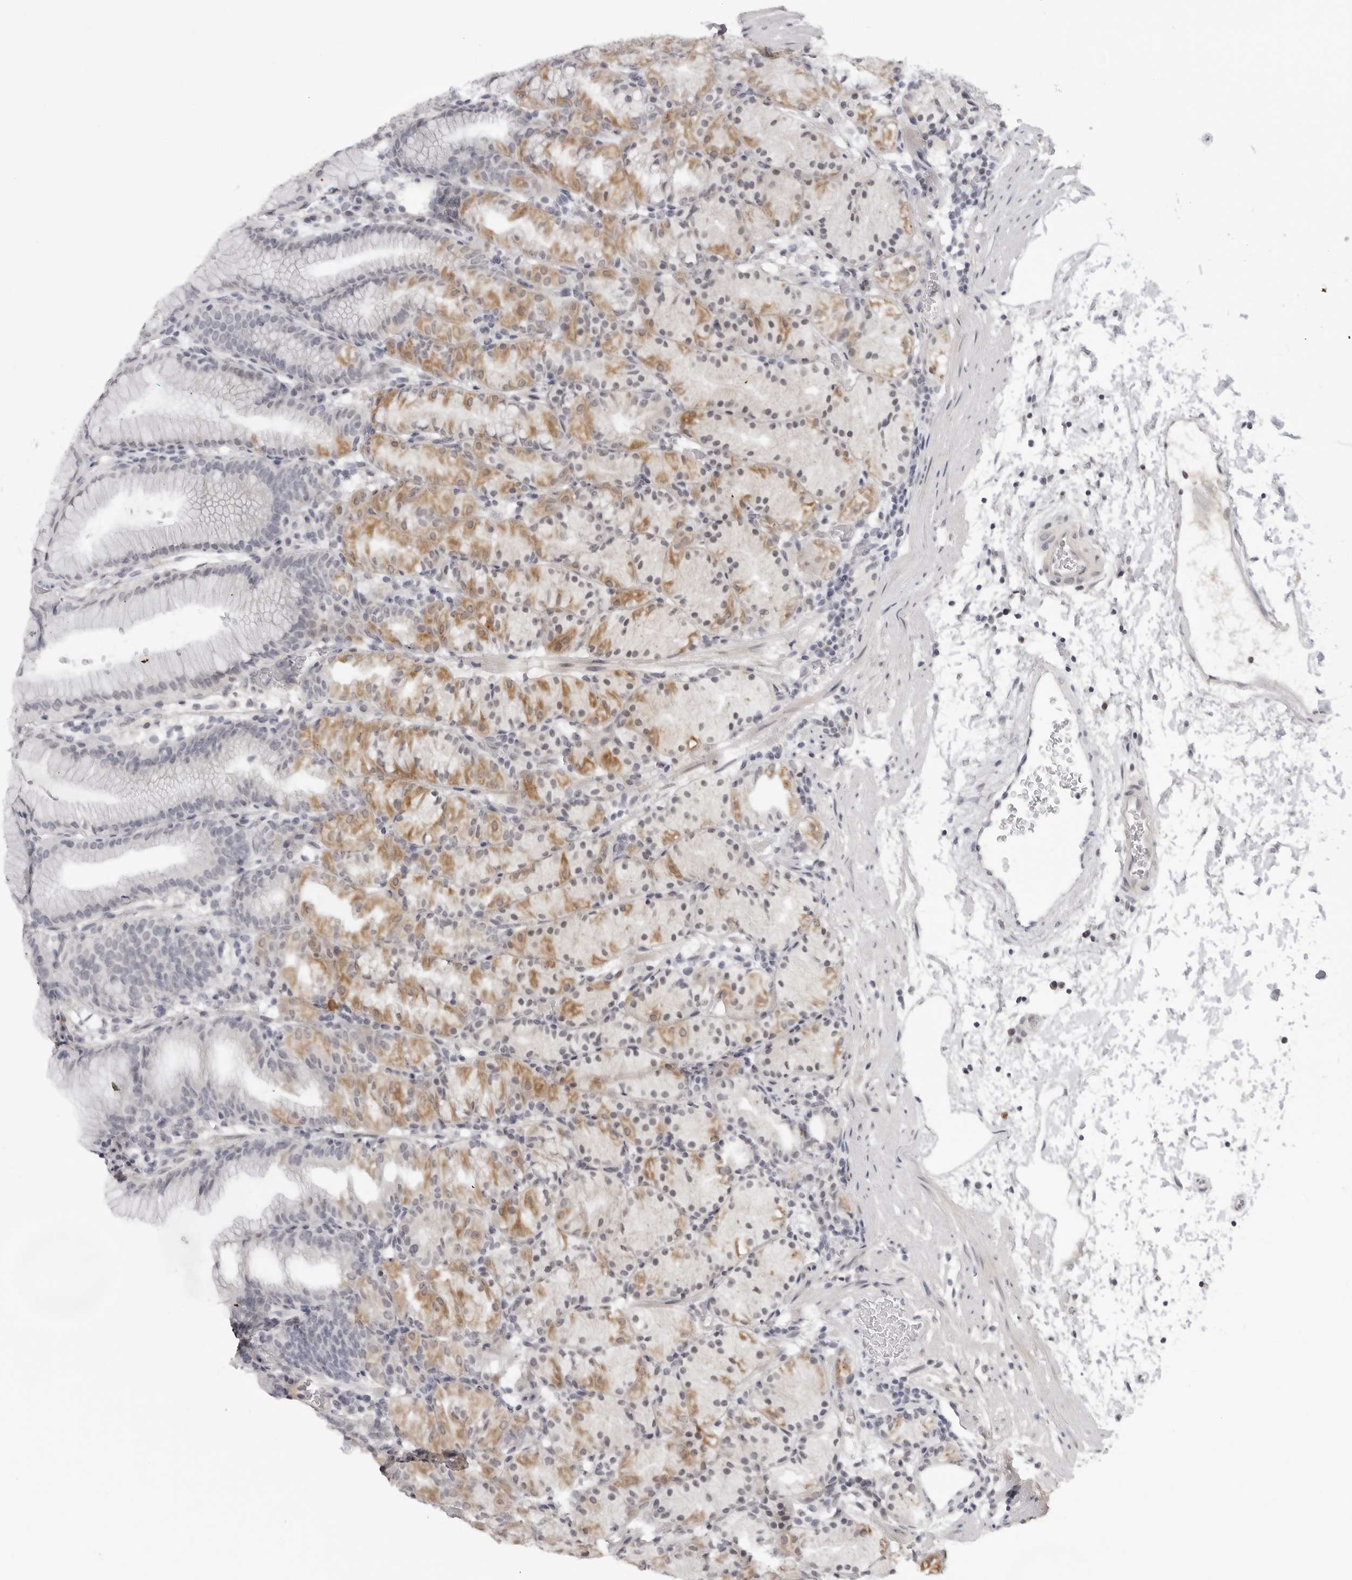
{"staining": {"intensity": "moderate", "quantity": "<25%", "location": "cytoplasmic/membranous"}, "tissue": "stomach", "cell_type": "Glandular cells", "image_type": "normal", "snomed": [{"axis": "morphology", "description": "Normal tissue, NOS"}, {"axis": "topography", "description": "Stomach, upper"}], "caption": "An image showing moderate cytoplasmic/membranous staining in approximately <25% of glandular cells in benign stomach, as visualized by brown immunohistochemical staining.", "gene": "ACP6", "patient": {"sex": "male", "age": 48}}